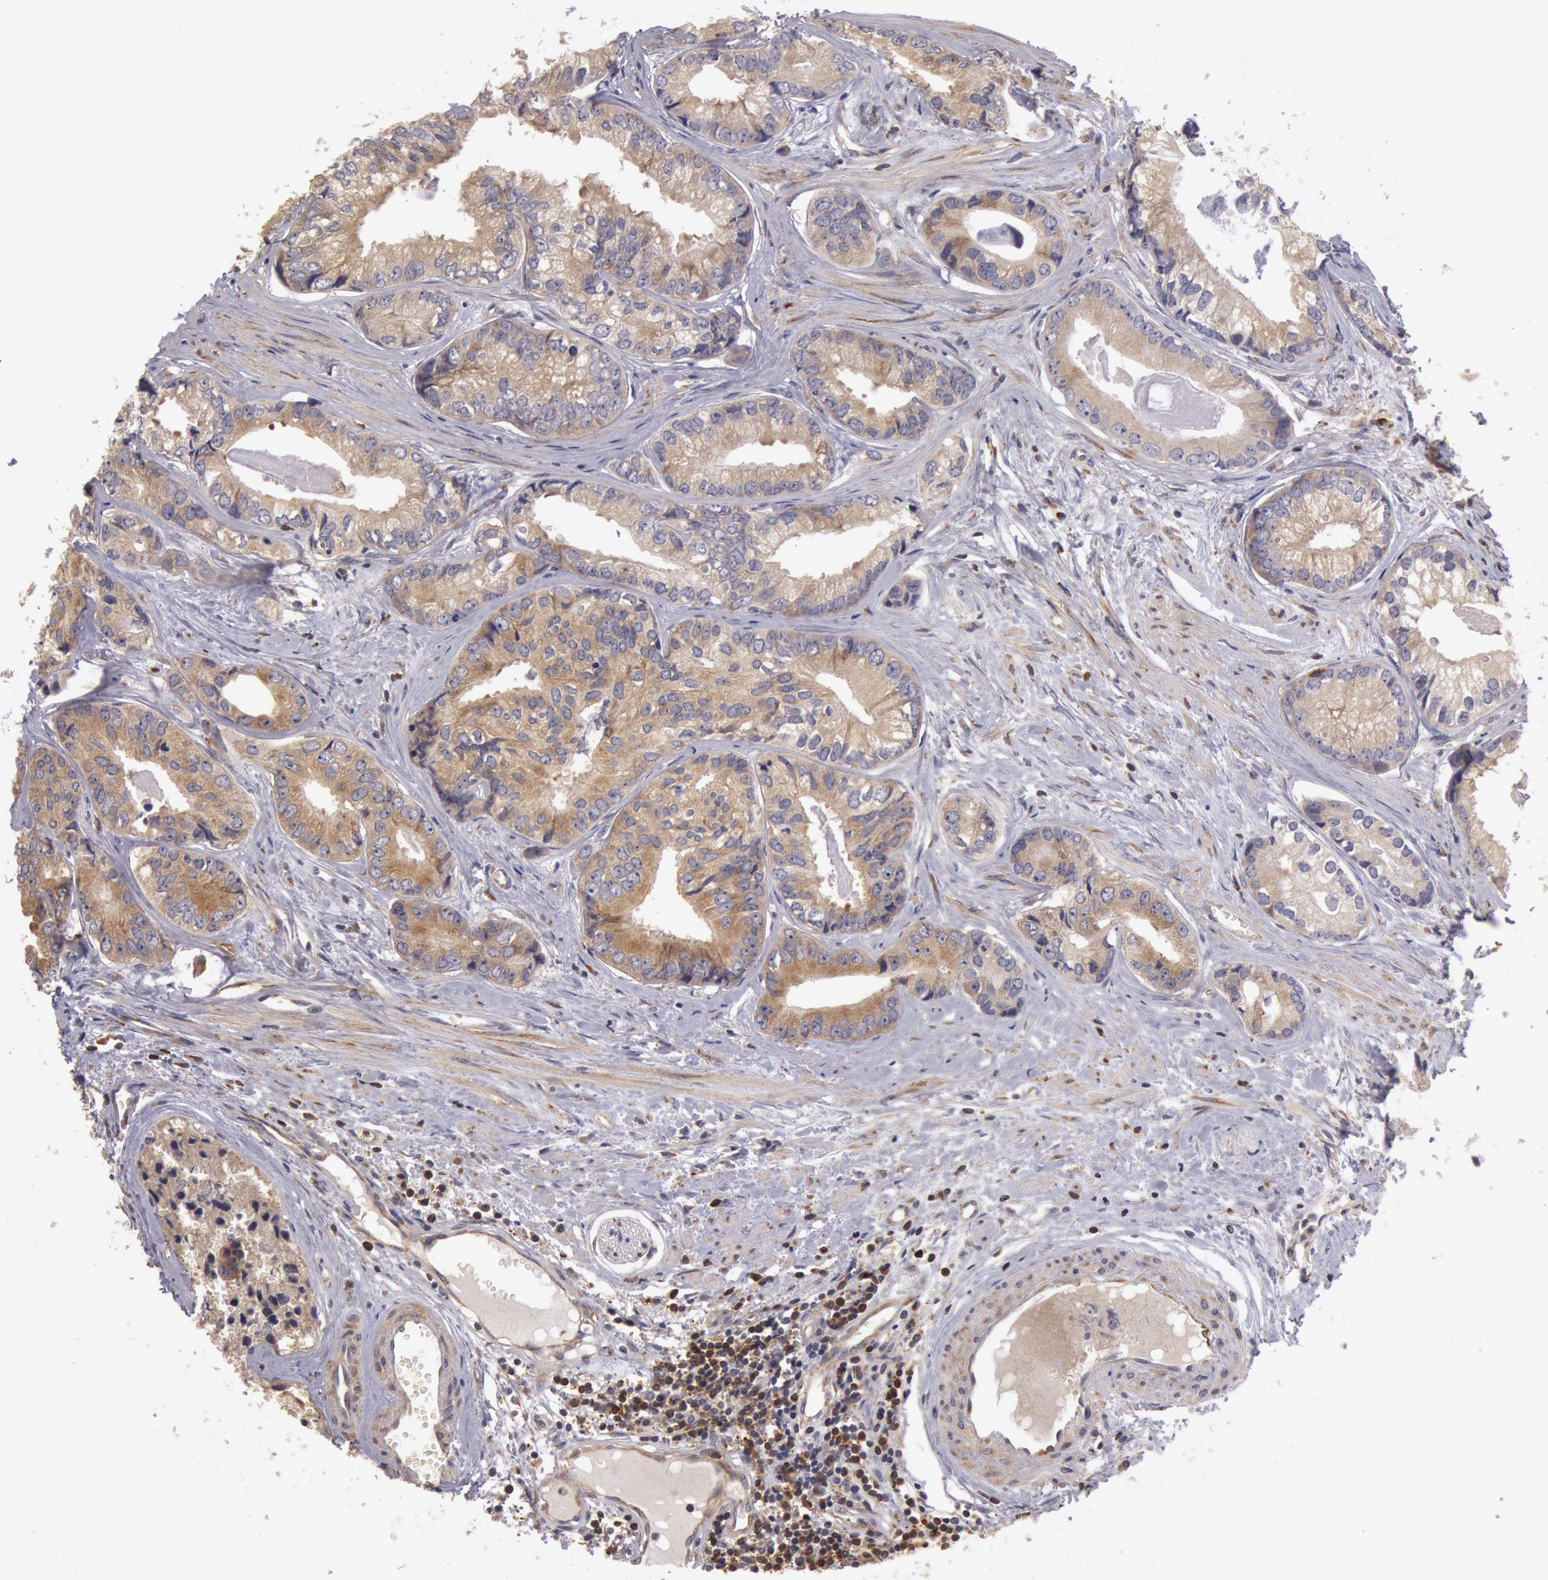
{"staining": {"intensity": "moderate", "quantity": ">75%", "location": "cytoplasmic/membranous"}, "tissue": "prostate cancer", "cell_type": "Tumor cells", "image_type": "cancer", "snomed": [{"axis": "morphology", "description": "Adenocarcinoma, High grade"}, {"axis": "topography", "description": "Prostate"}], "caption": "Immunohistochemical staining of human prostate cancer exhibits moderate cytoplasmic/membranous protein staining in approximately >75% of tumor cells.", "gene": "NMT2", "patient": {"sex": "male", "age": 56}}